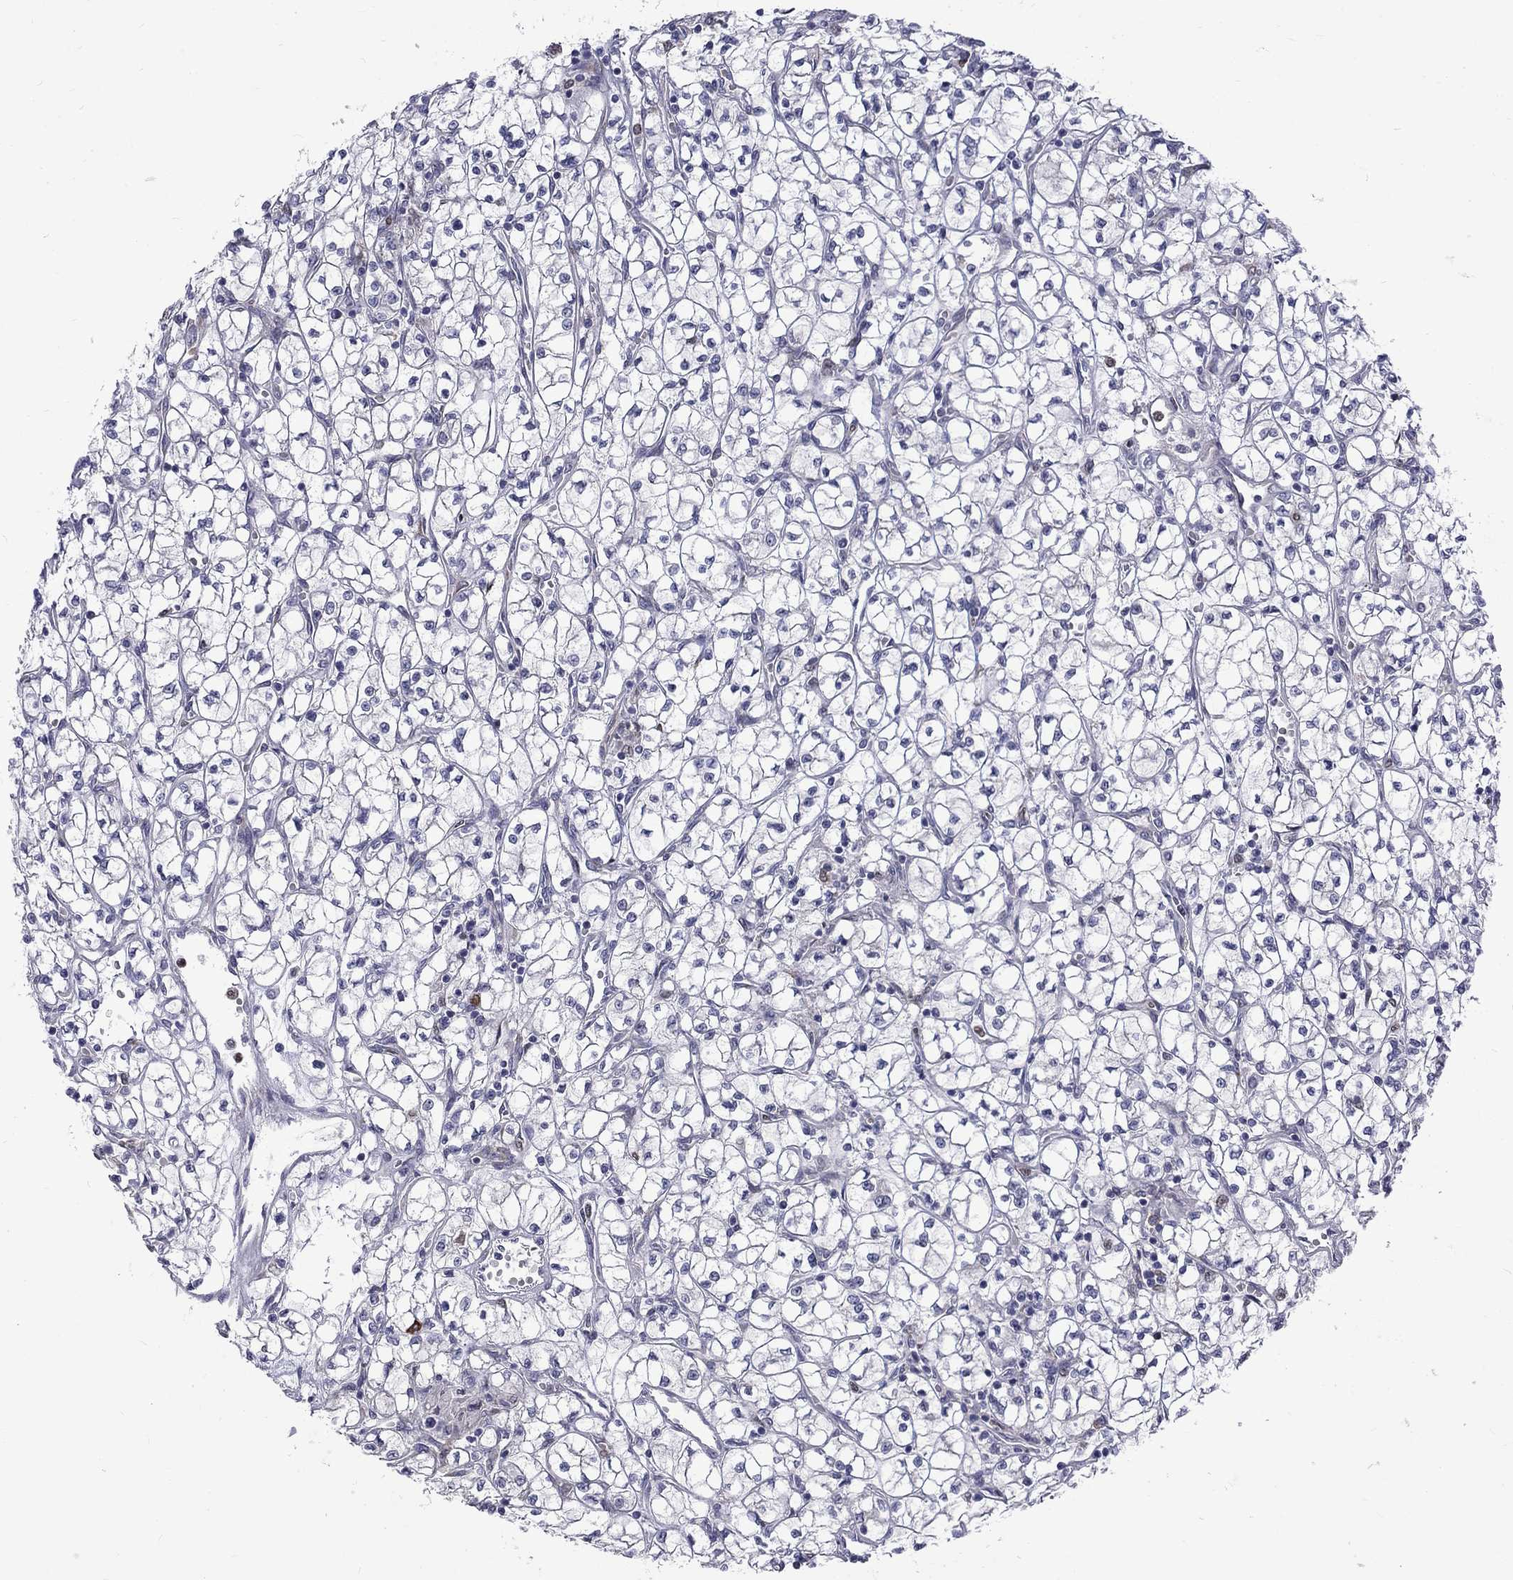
{"staining": {"intensity": "negative", "quantity": "none", "location": "none"}, "tissue": "renal cancer", "cell_type": "Tumor cells", "image_type": "cancer", "snomed": [{"axis": "morphology", "description": "Adenocarcinoma, NOS"}, {"axis": "topography", "description": "Kidney"}], "caption": "Tumor cells show no significant protein staining in renal cancer.", "gene": "PABPC4", "patient": {"sex": "female", "age": 64}}